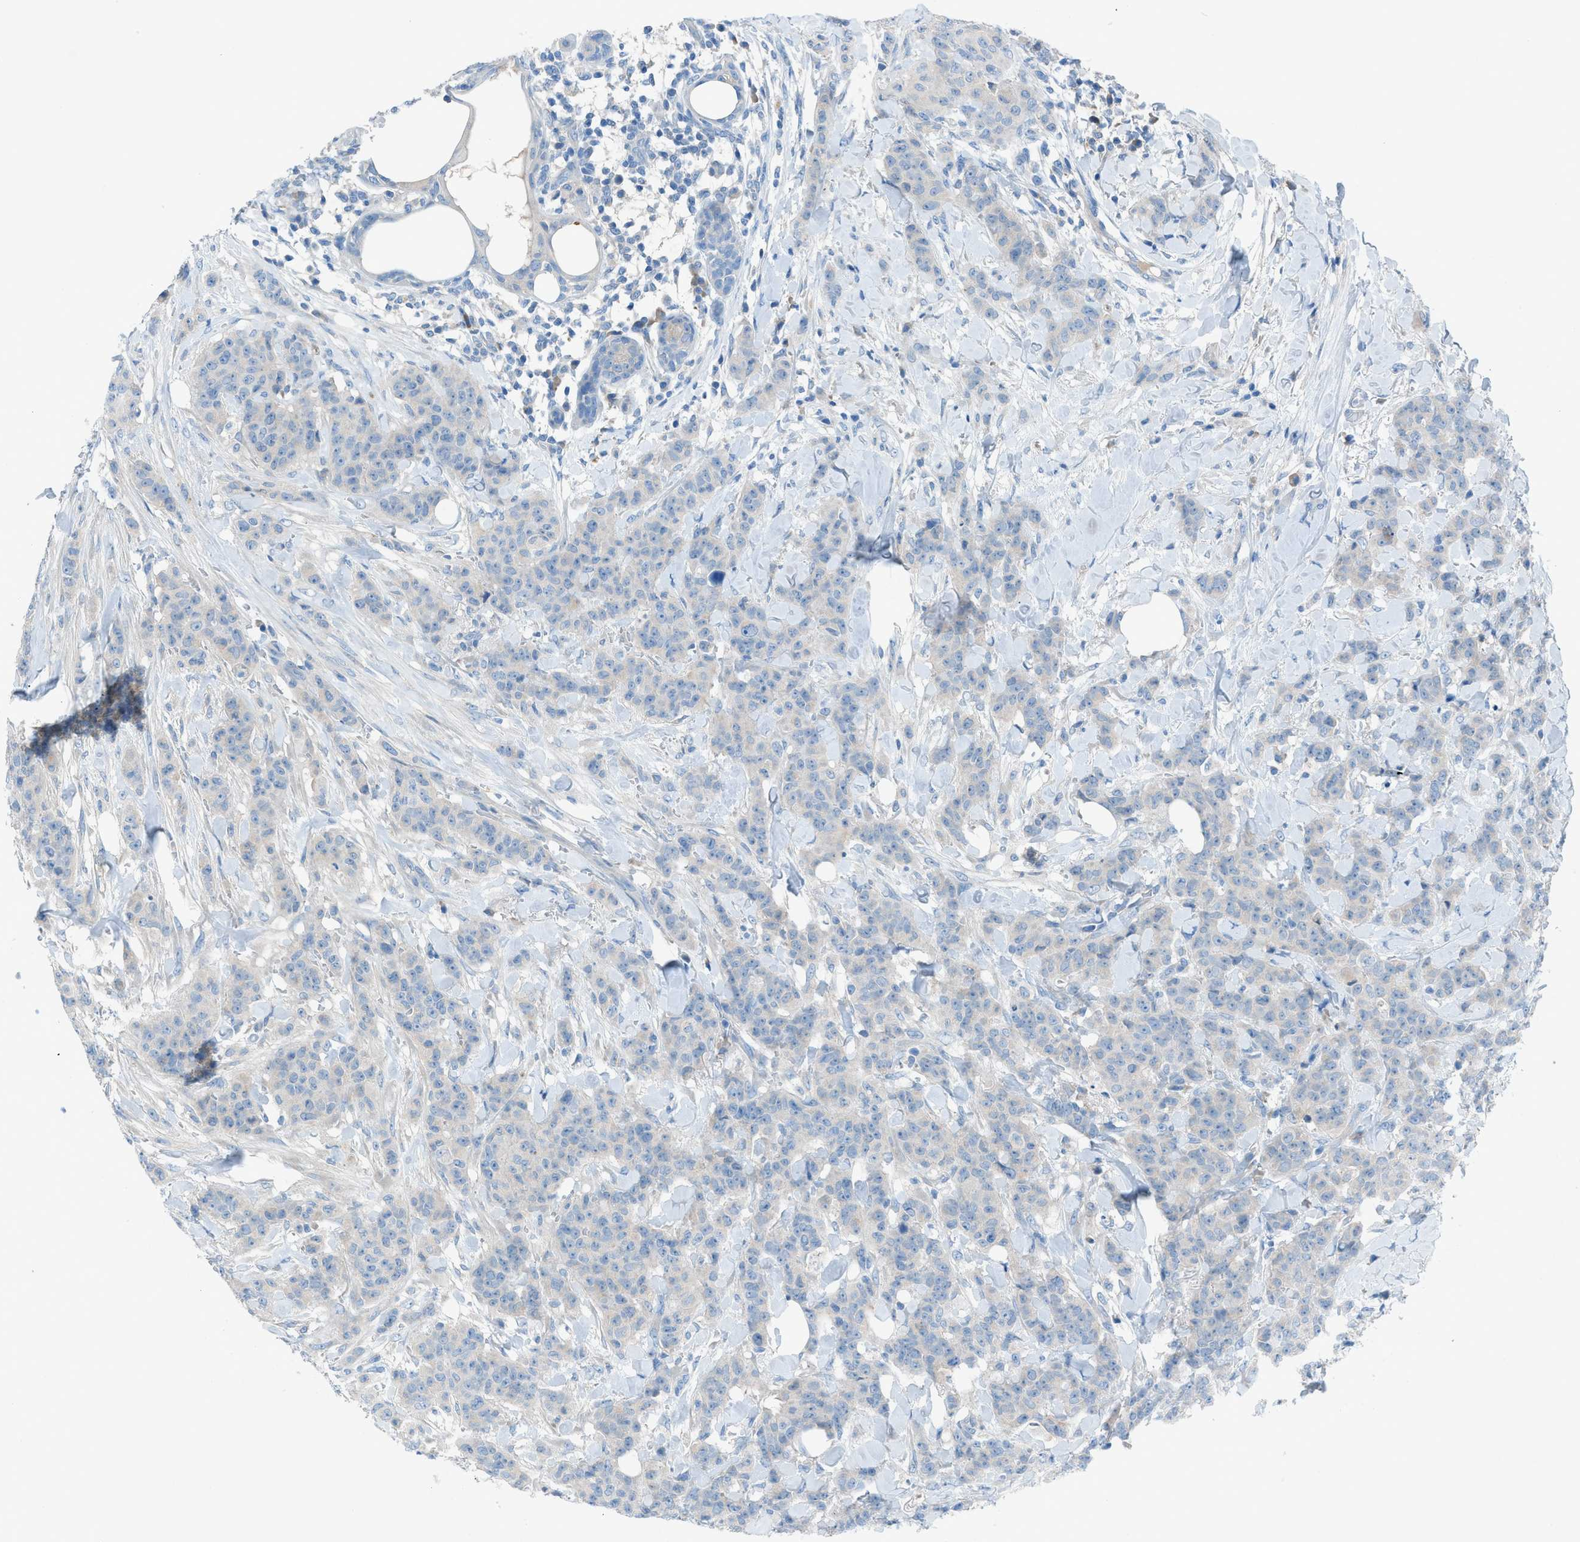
{"staining": {"intensity": "negative", "quantity": "none", "location": "none"}, "tissue": "breast cancer", "cell_type": "Tumor cells", "image_type": "cancer", "snomed": [{"axis": "morphology", "description": "Normal tissue, NOS"}, {"axis": "morphology", "description": "Duct carcinoma"}, {"axis": "topography", "description": "Breast"}], "caption": "DAB (3,3'-diaminobenzidine) immunohistochemical staining of human breast cancer reveals no significant positivity in tumor cells.", "gene": "C5AR2", "patient": {"sex": "female", "age": 40}}